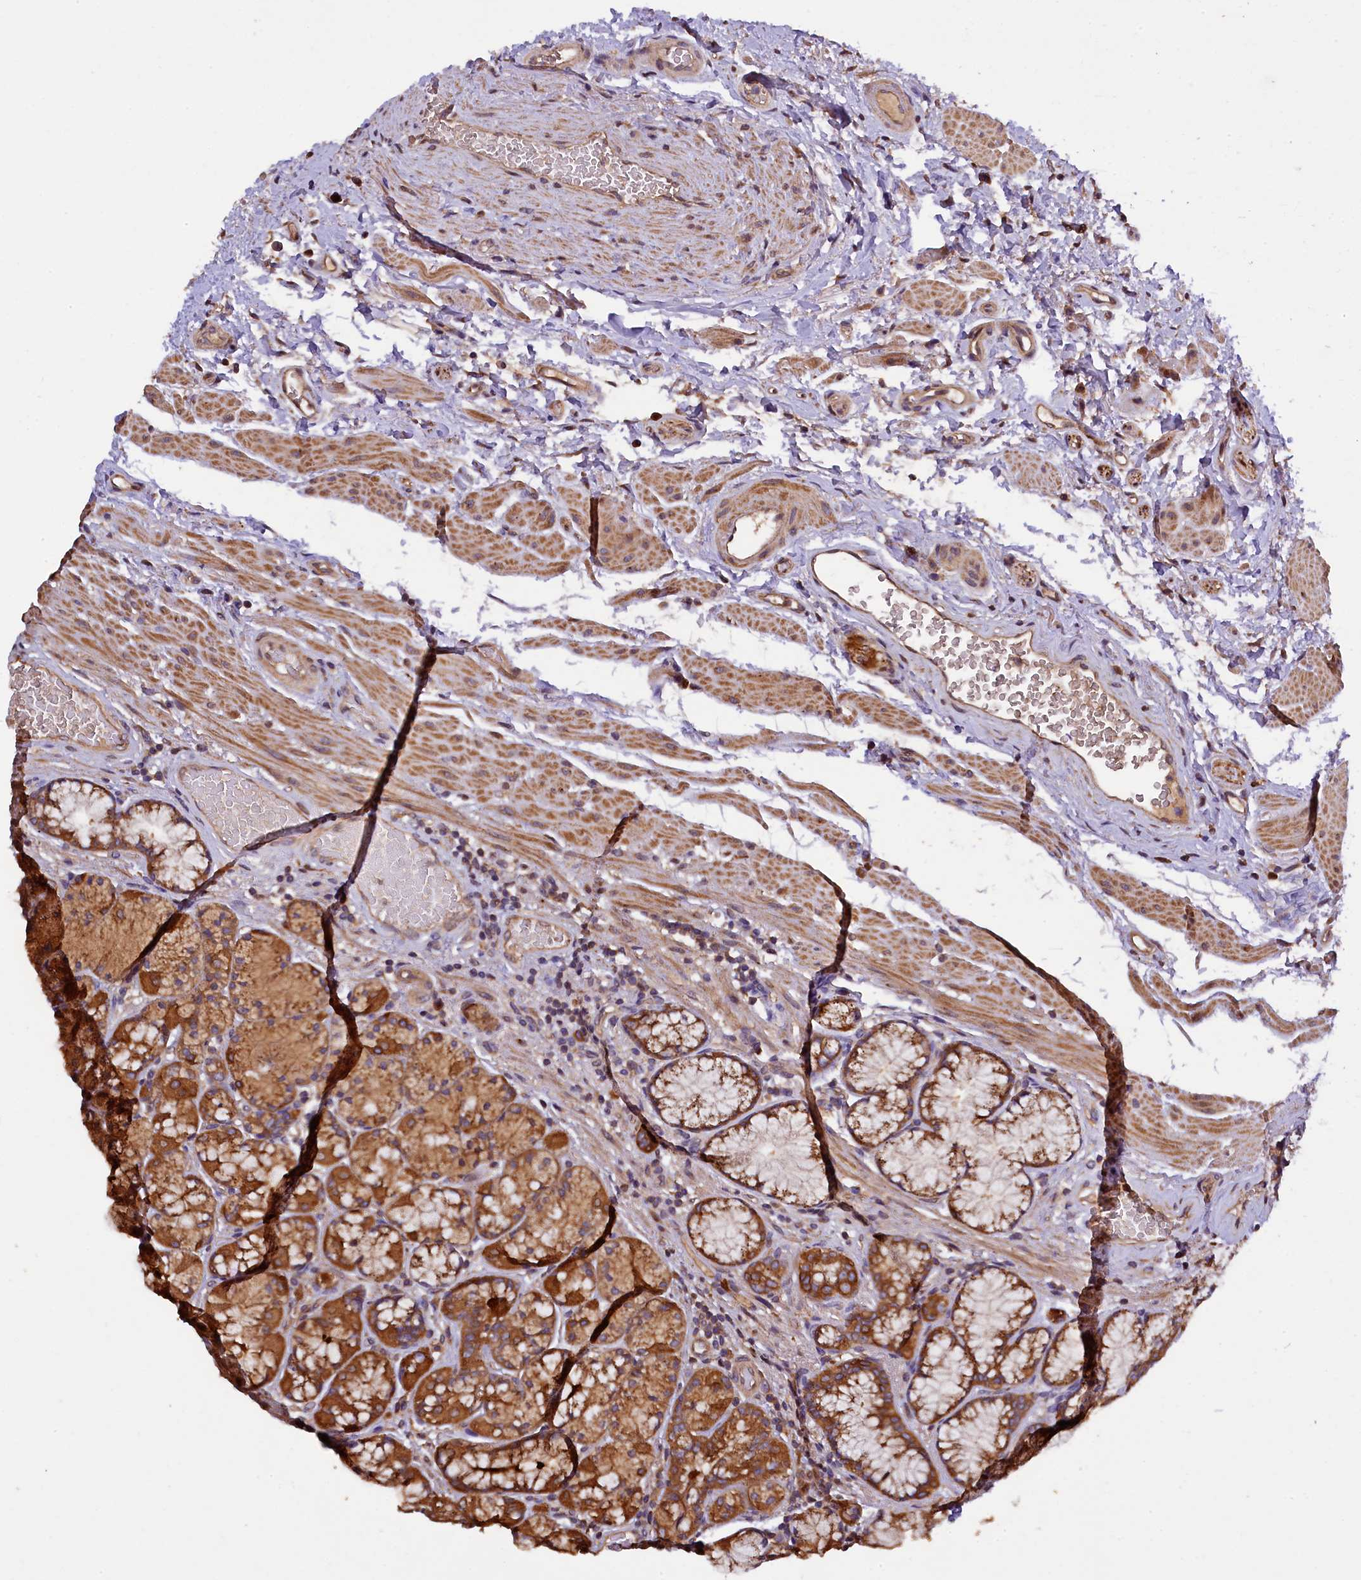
{"staining": {"intensity": "strong", "quantity": ">75%", "location": "cytoplasmic/membranous"}, "tissue": "stomach", "cell_type": "Glandular cells", "image_type": "normal", "snomed": [{"axis": "morphology", "description": "Normal tissue, NOS"}, {"axis": "topography", "description": "Stomach"}], "caption": "IHC of benign human stomach demonstrates high levels of strong cytoplasmic/membranous staining in approximately >75% of glandular cells.", "gene": "KLC2", "patient": {"sex": "male", "age": 63}}